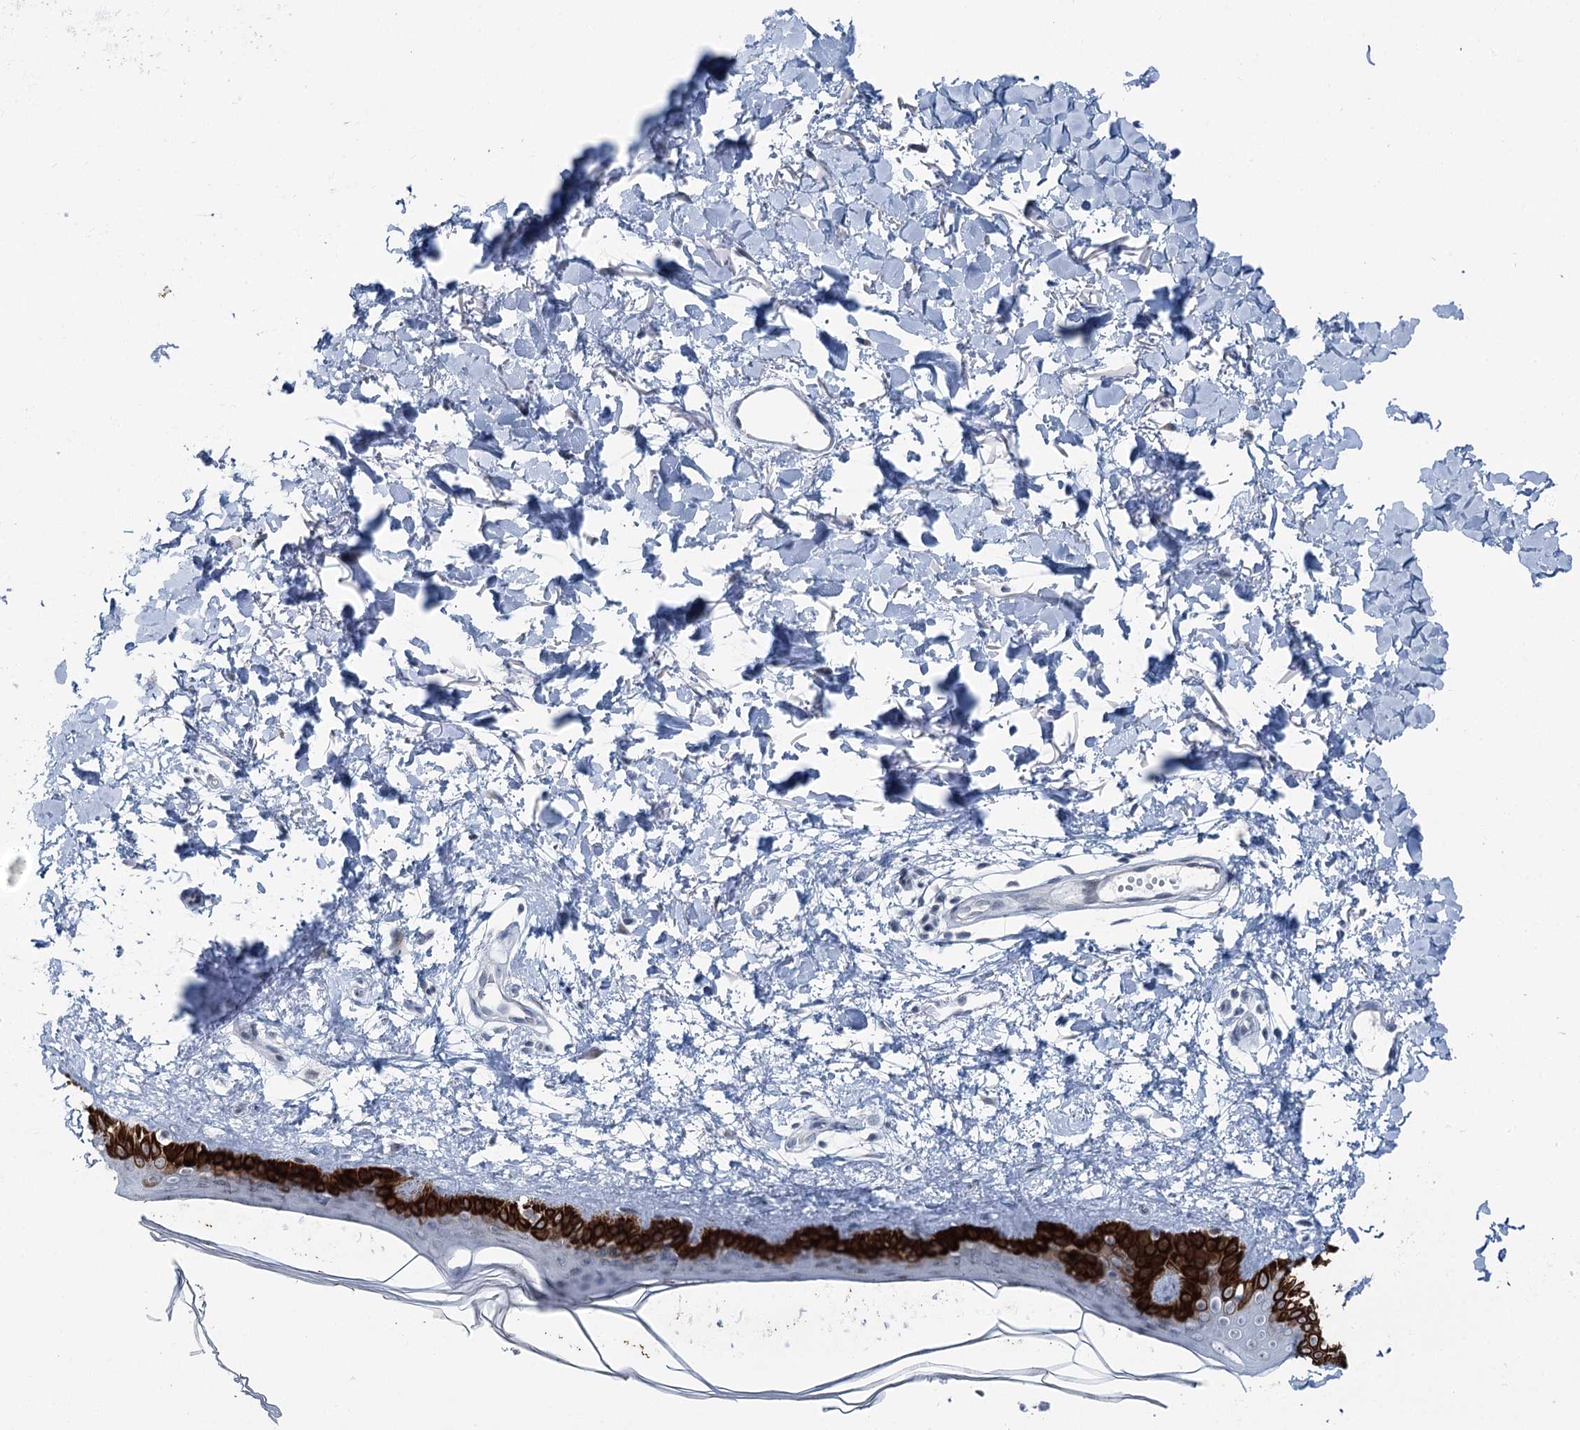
{"staining": {"intensity": "negative", "quantity": "none", "location": "none"}, "tissue": "skin", "cell_type": "Fibroblasts", "image_type": "normal", "snomed": [{"axis": "morphology", "description": "Normal tissue, NOS"}, {"axis": "topography", "description": "Skin"}], "caption": "There is no significant expression in fibroblasts of skin. (DAB (3,3'-diaminobenzidine) immunohistochemistry (IHC), high magnification).", "gene": "STEEP1", "patient": {"sex": "female", "age": 58}}